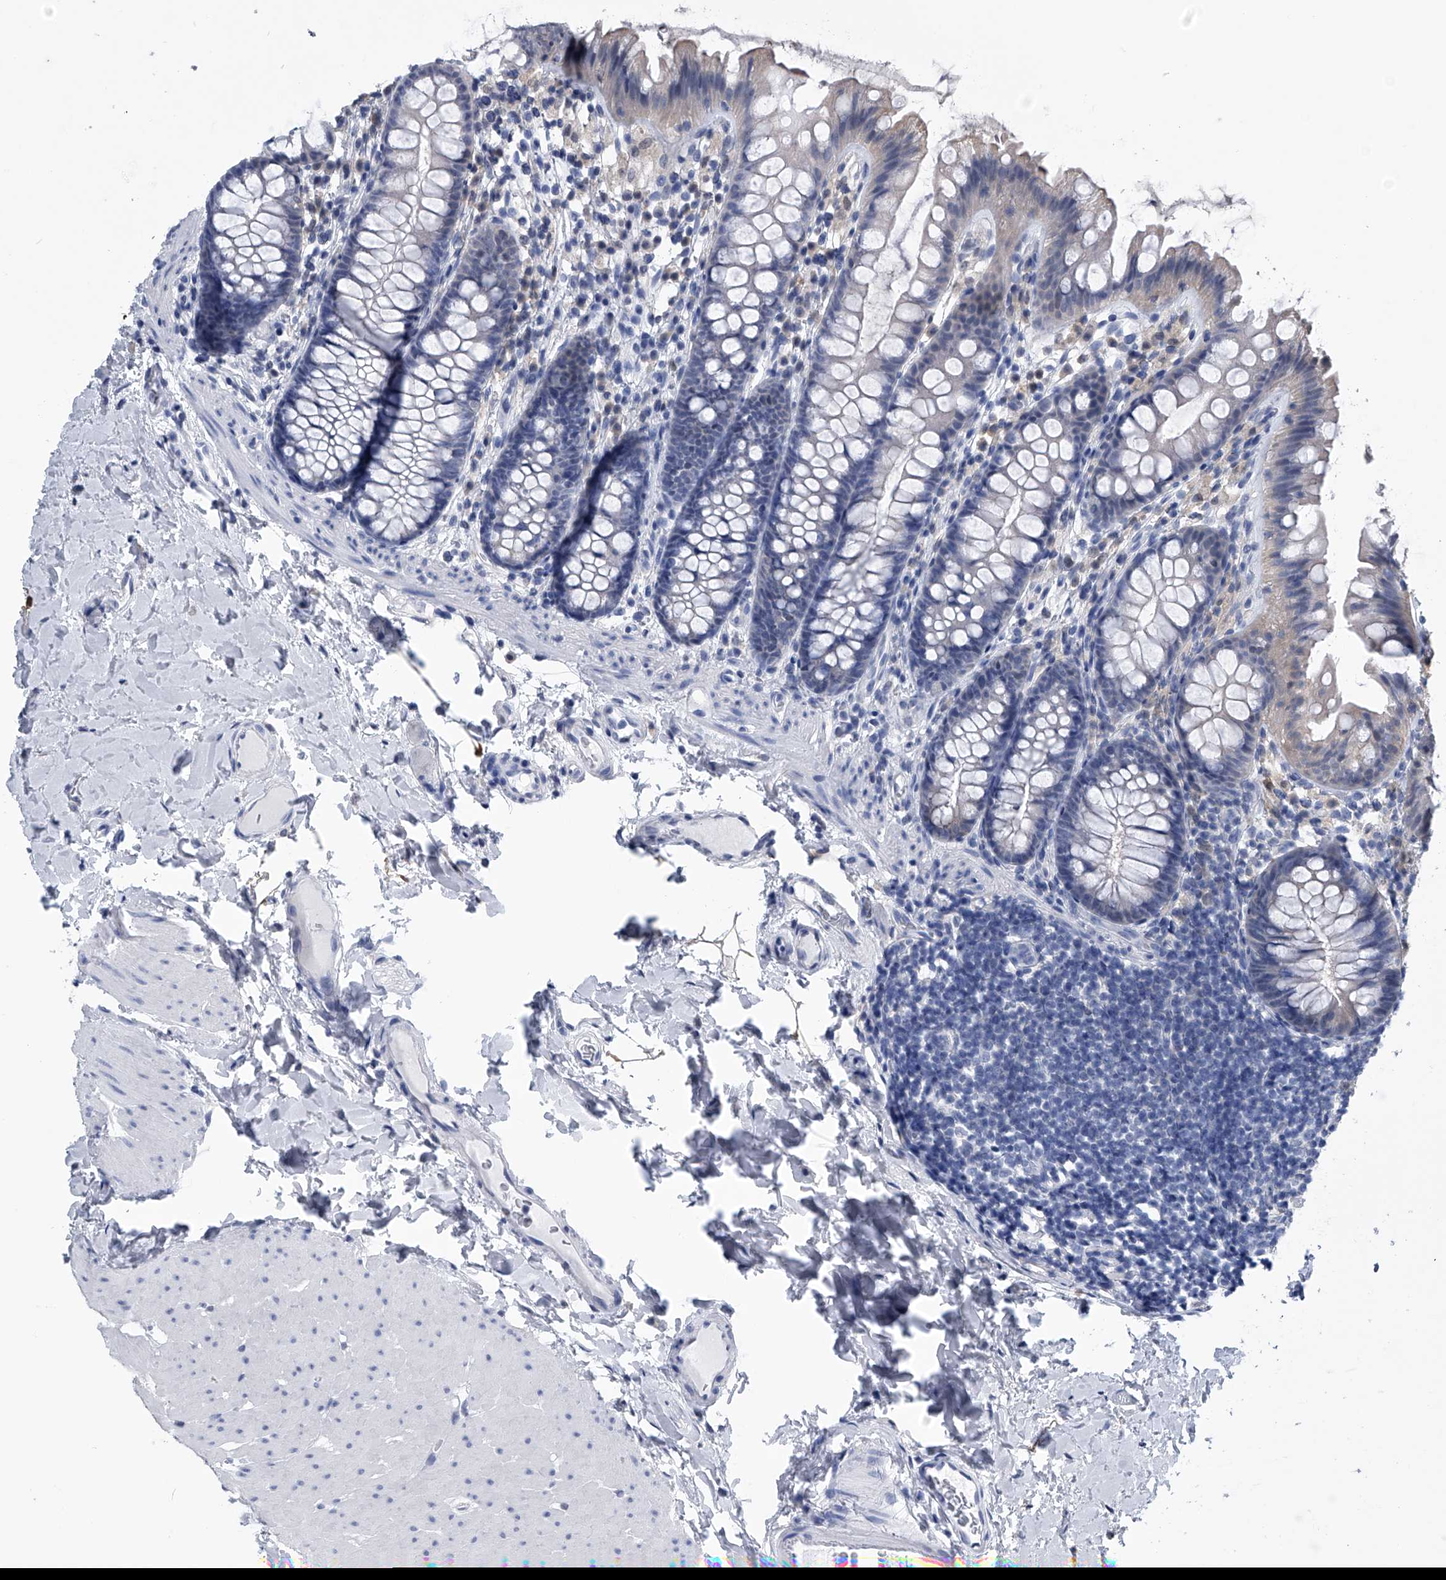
{"staining": {"intensity": "negative", "quantity": "none", "location": "none"}, "tissue": "colon", "cell_type": "Endothelial cells", "image_type": "normal", "snomed": [{"axis": "morphology", "description": "Normal tissue, NOS"}, {"axis": "topography", "description": "Colon"}], "caption": "IHC photomicrograph of unremarkable colon stained for a protein (brown), which demonstrates no positivity in endothelial cells. Nuclei are stained in blue.", "gene": "PDXK", "patient": {"sex": "female", "age": 62}}